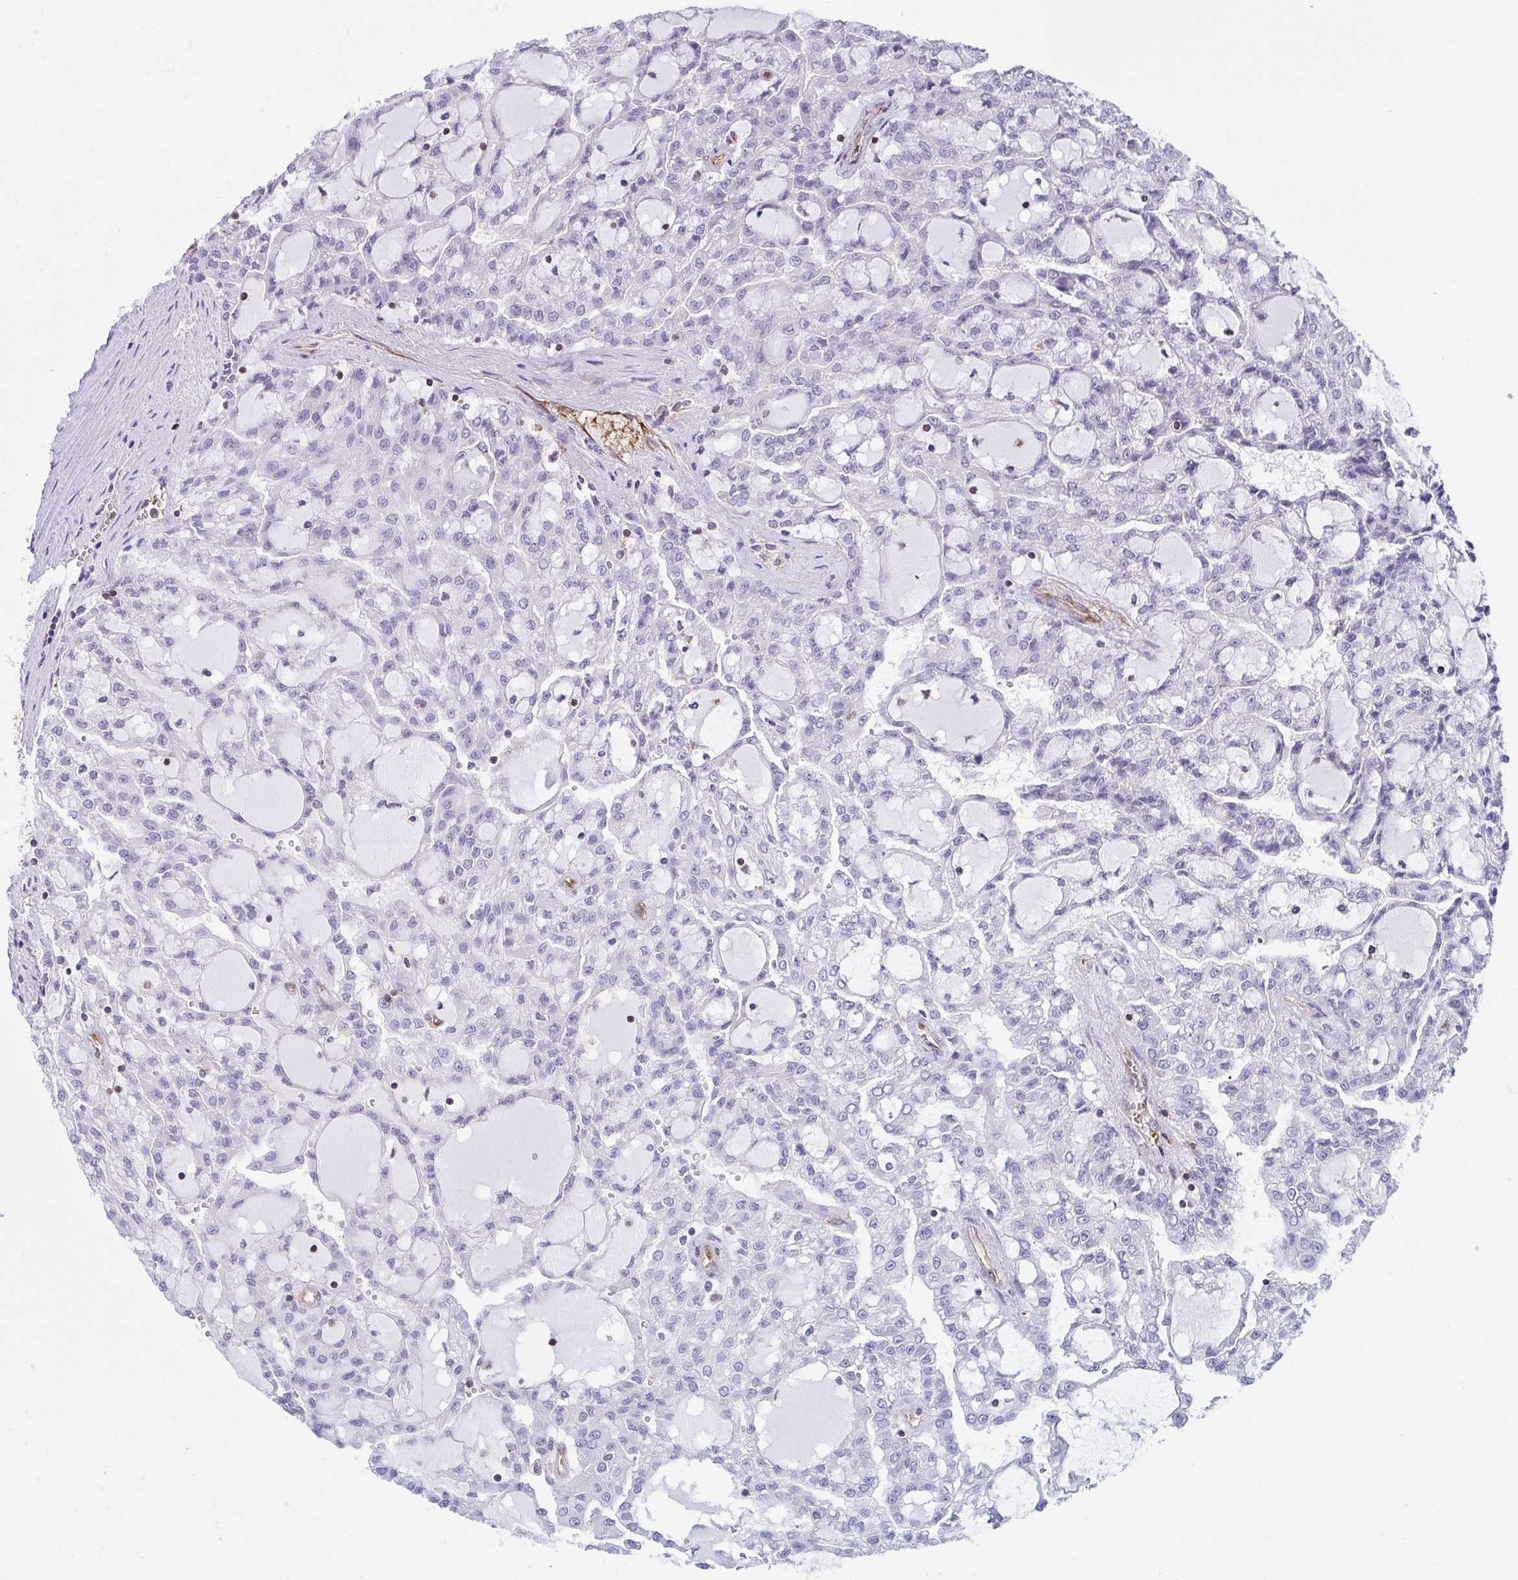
{"staining": {"intensity": "negative", "quantity": "none", "location": "none"}, "tissue": "renal cancer", "cell_type": "Tumor cells", "image_type": "cancer", "snomed": [{"axis": "morphology", "description": "Adenocarcinoma, NOS"}, {"axis": "topography", "description": "Kidney"}], "caption": "Photomicrograph shows no protein positivity in tumor cells of adenocarcinoma (renal) tissue. (IHC, brightfield microscopy, high magnification).", "gene": "FOXN3", "patient": {"sex": "male", "age": 63}}